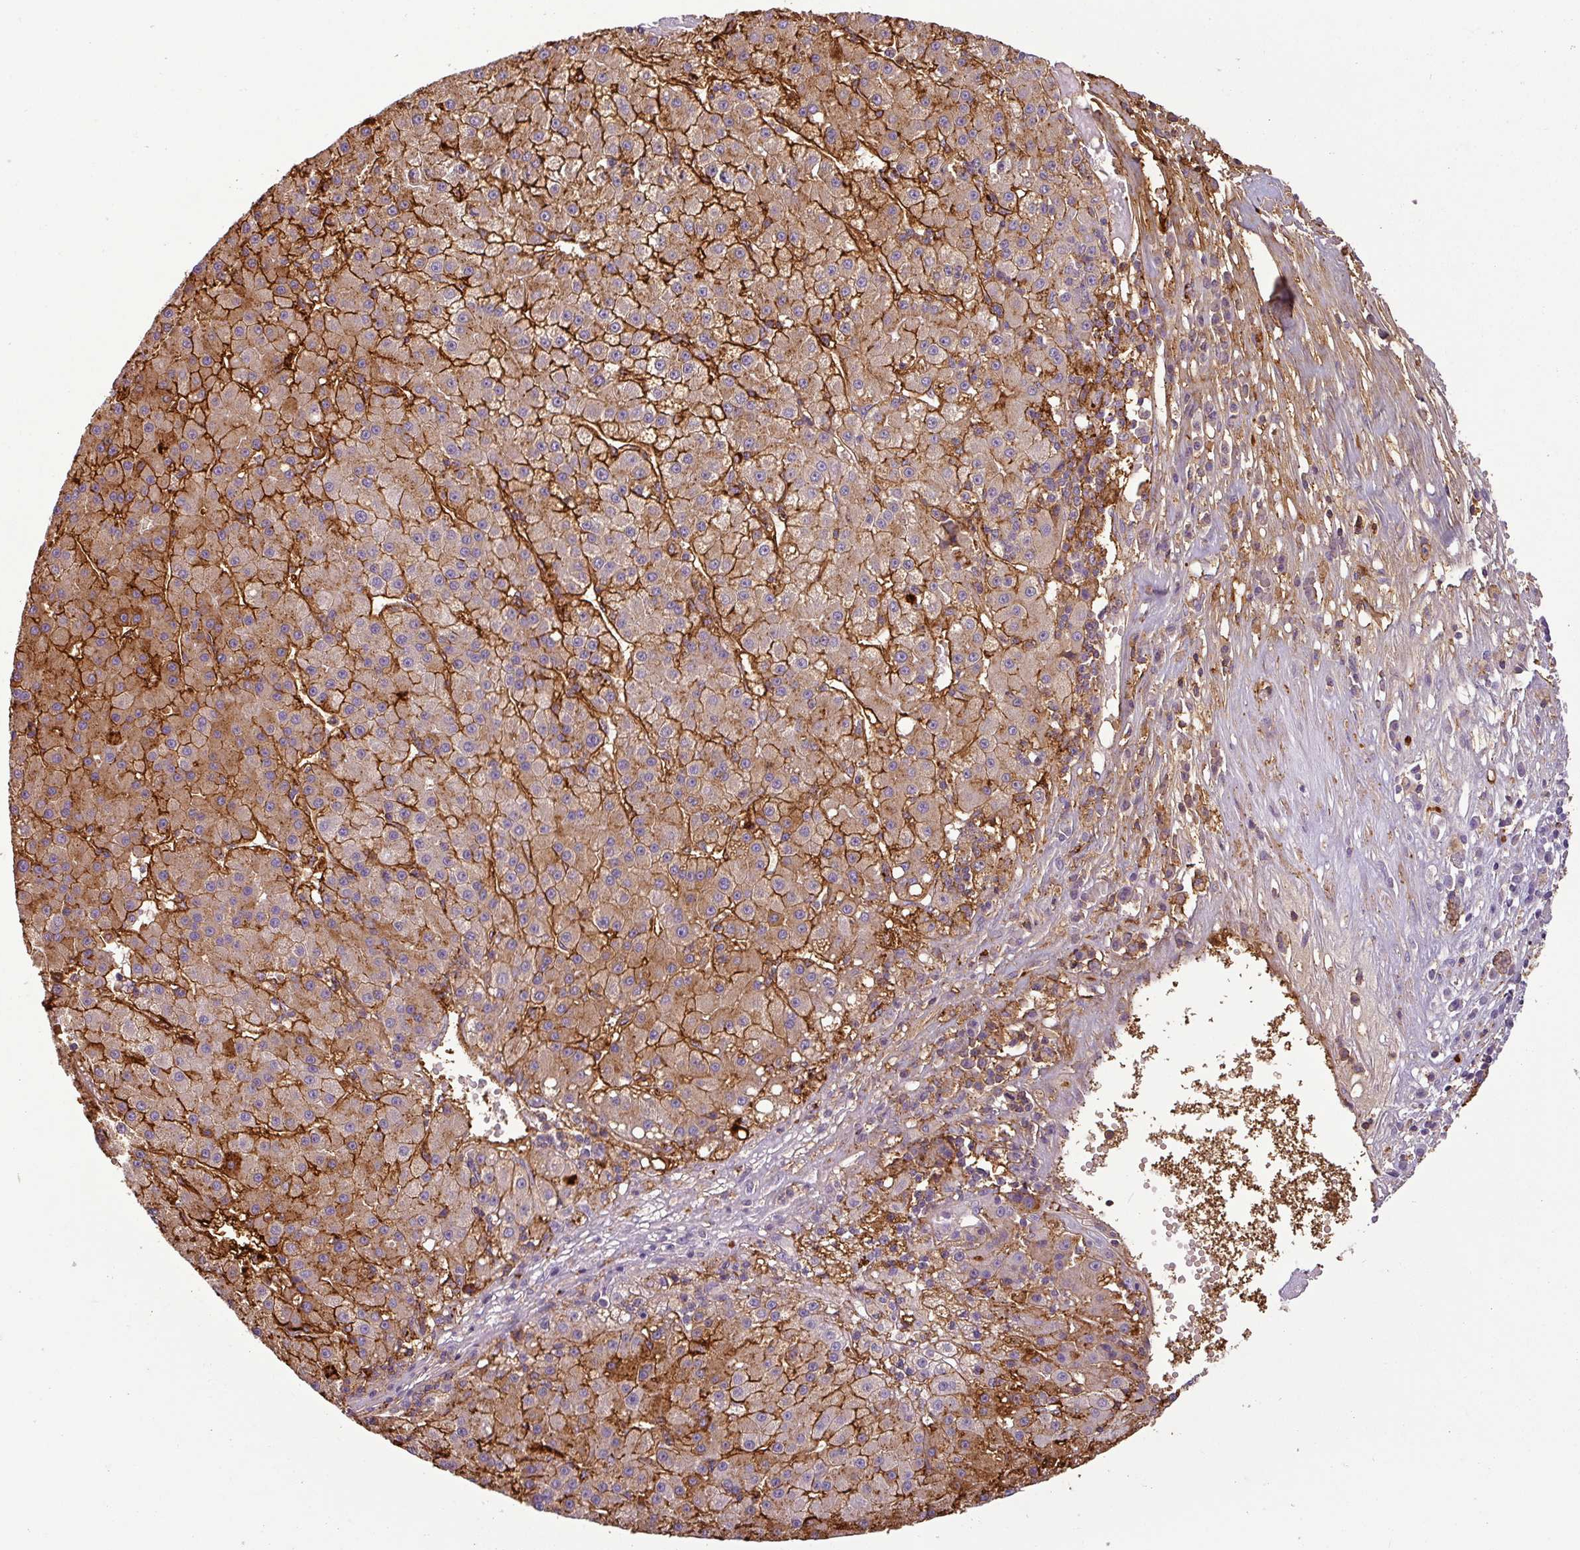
{"staining": {"intensity": "moderate", "quantity": ">75%", "location": "cytoplasmic/membranous"}, "tissue": "liver cancer", "cell_type": "Tumor cells", "image_type": "cancer", "snomed": [{"axis": "morphology", "description": "Carcinoma, Hepatocellular, NOS"}, {"axis": "topography", "description": "Liver"}], "caption": "The histopathology image demonstrates immunohistochemical staining of liver cancer (hepatocellular carcinoma). There is moderate cytoplasmic/membranous expression is appreciated in approximately >75% of tumor cells.", "gene": "APOC1", "patient": {"sex": "male", "age": 76}}